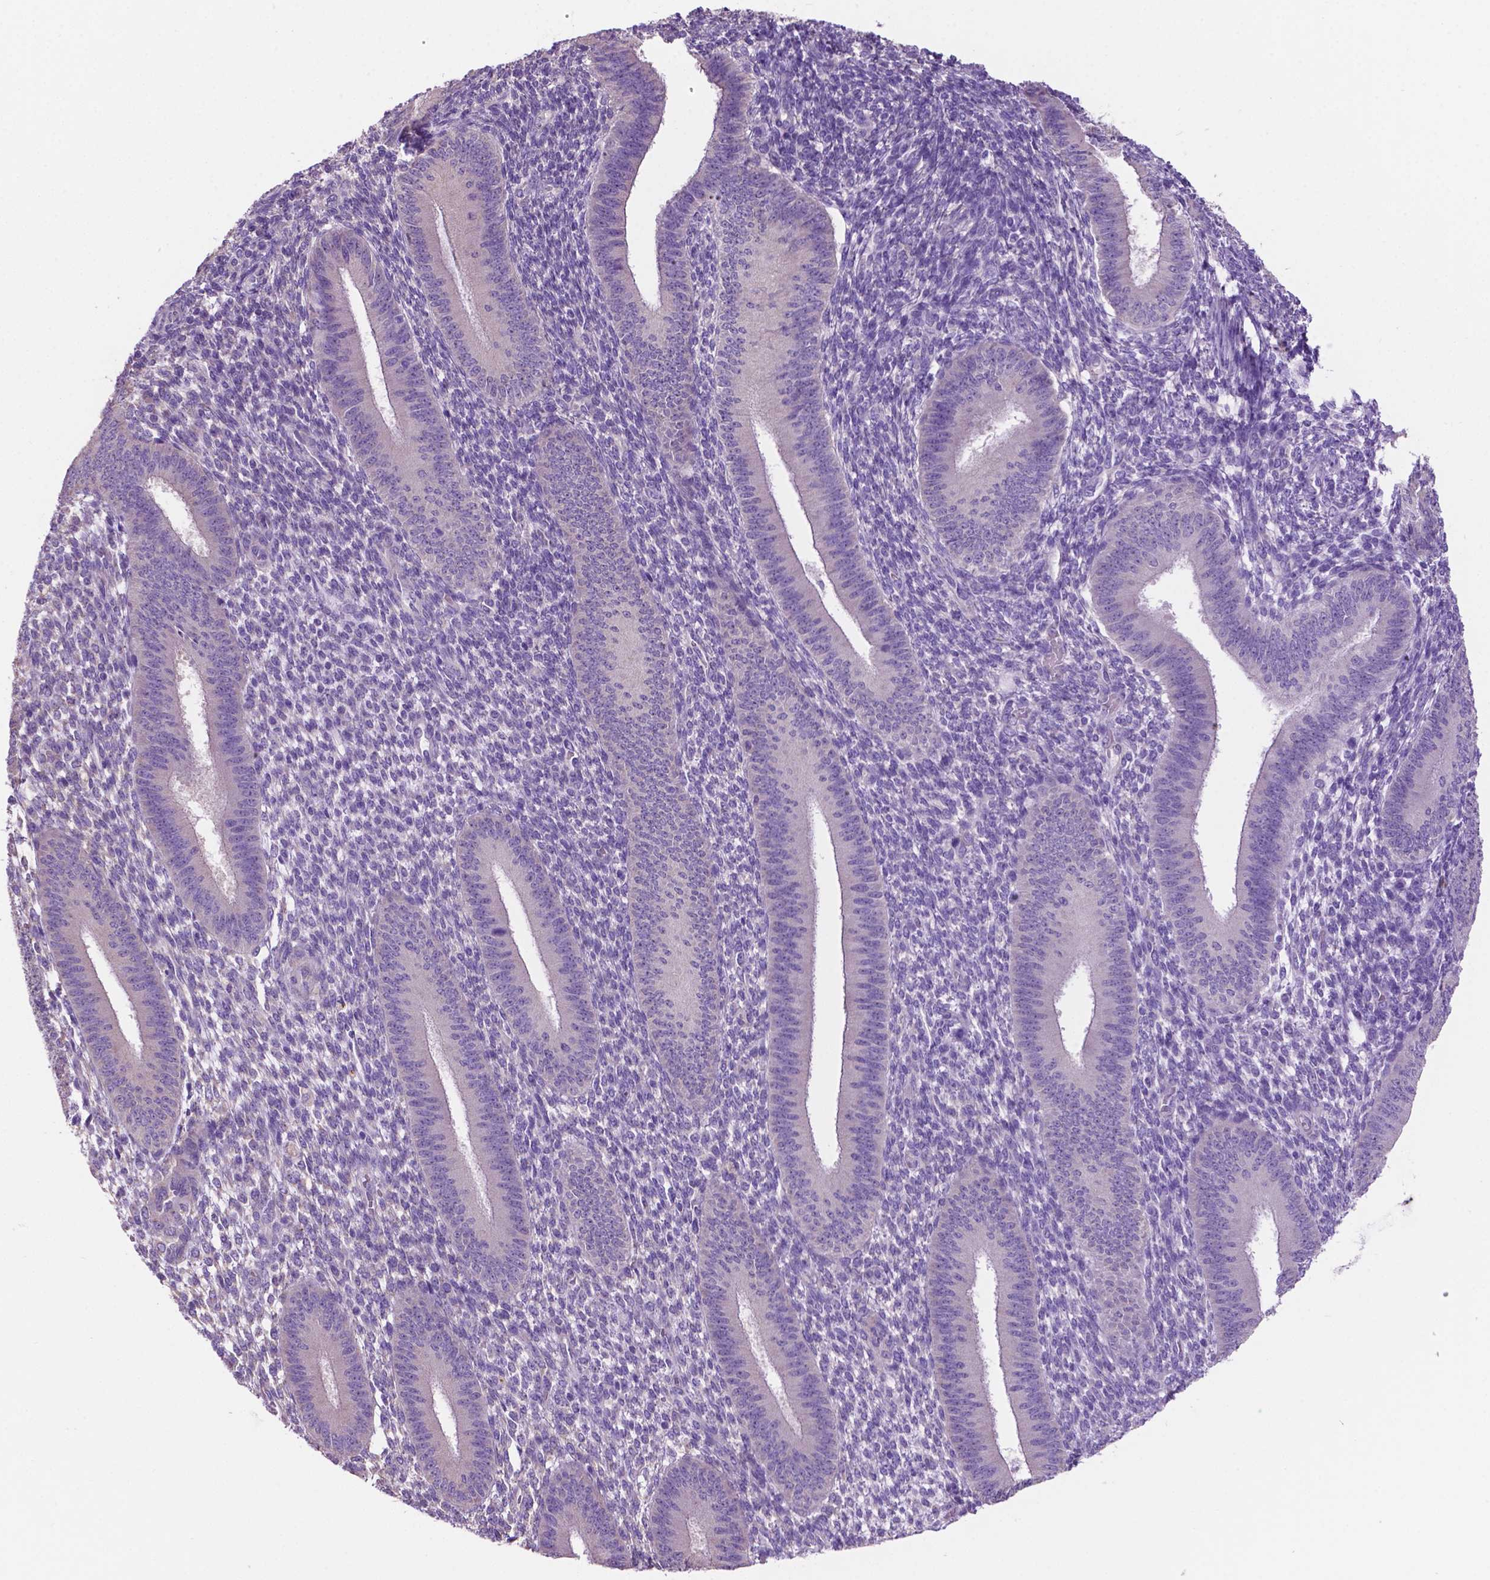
{"staining": {"intensity": "negative", "quantity": "none", "location": "none"}, "tissue": "endometrium", "cell_type": "Cells in endometrial stroma", "image_type": "normal", "snomed": [{"axis": "morphology", "description": "Normal tissue, NOS"}, {"axis": "topography", "description": "Endometrium"}], "caption": "Histopathology image shows no protein positivity in cells in endometrial stroma of benign endometrium.", "gene": "SPDYA", "patient": {"sex": "female", "age": 39}}